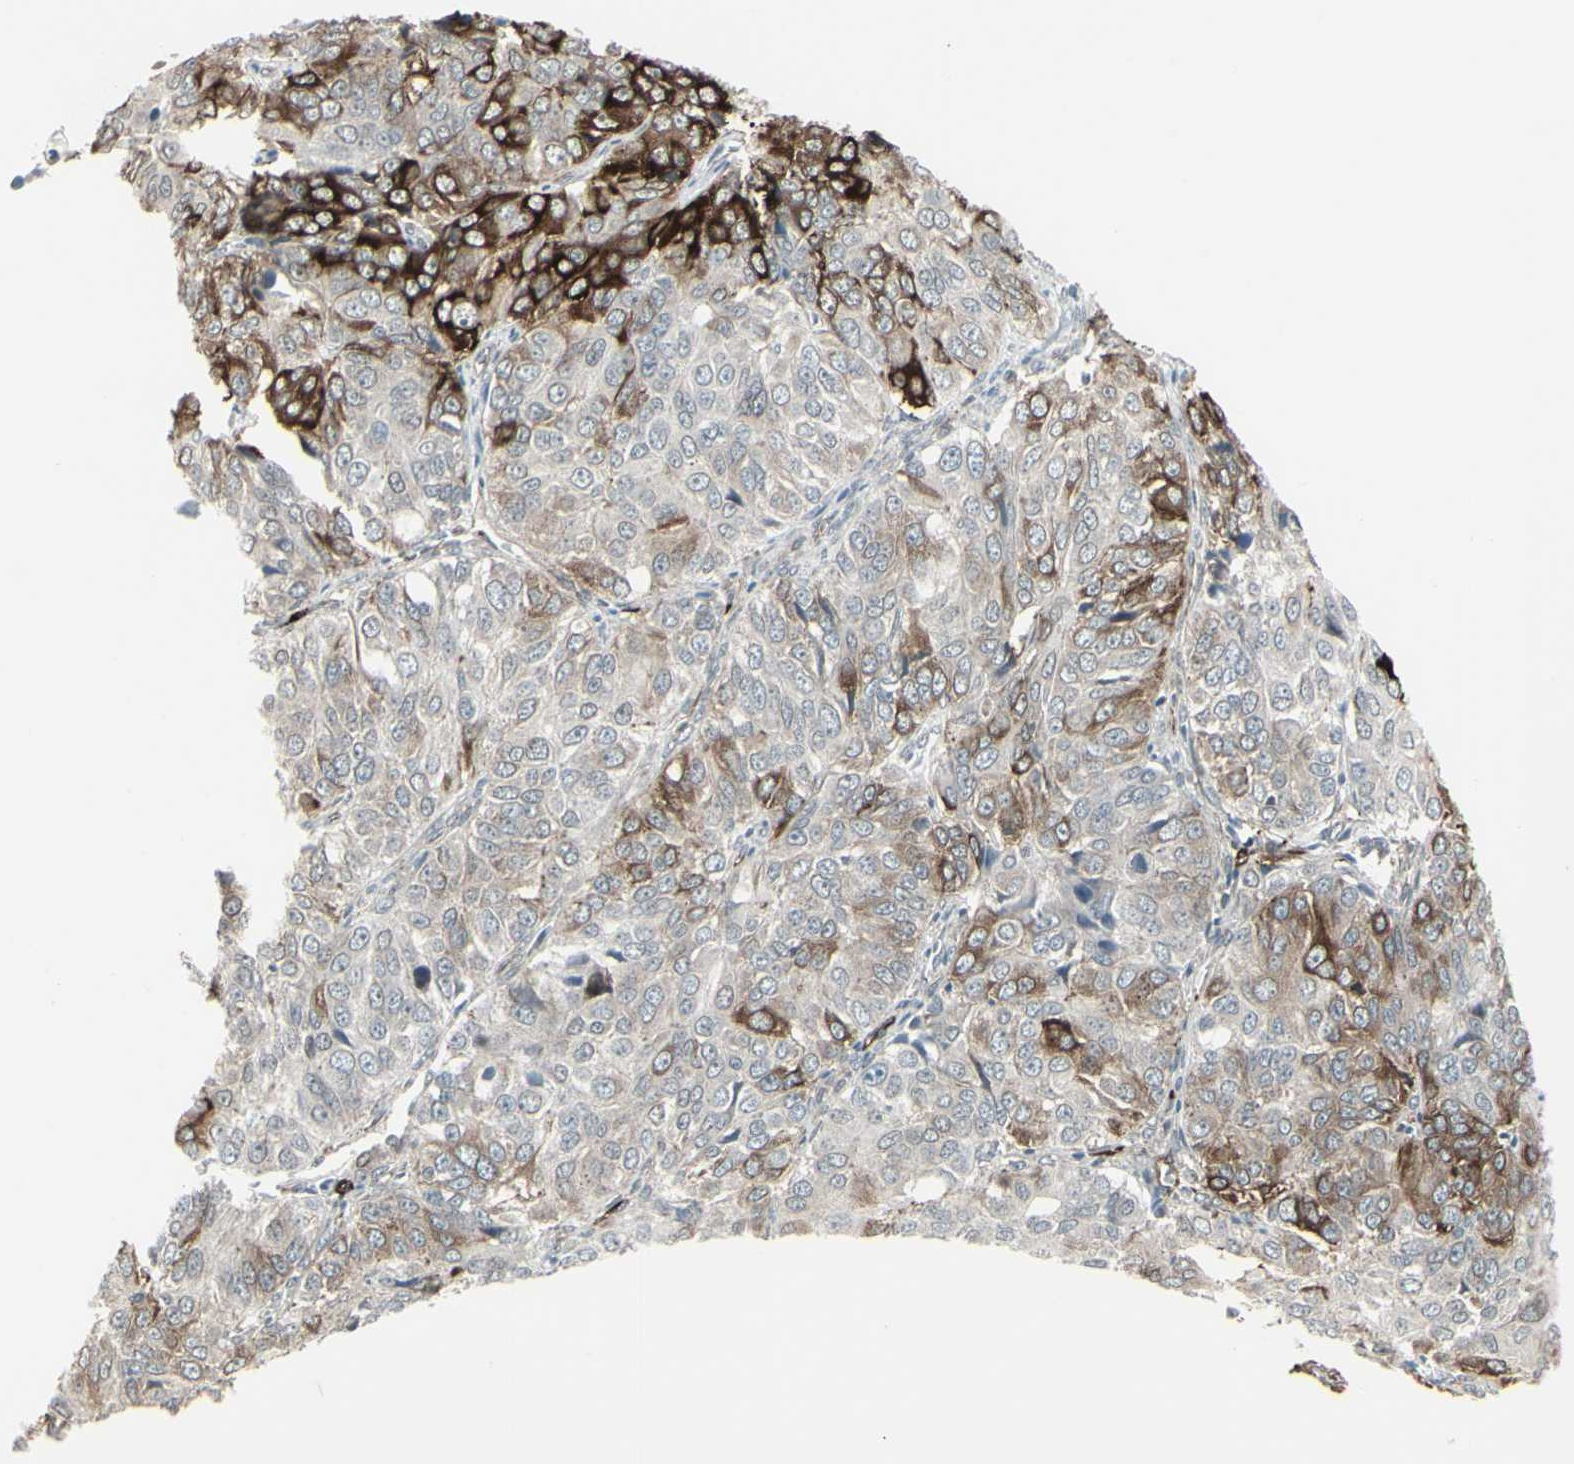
{"staining": {"intensity": "strong", "quantity": ">75%", "location": "cytoplasmic/membranous,nuclear"}, "tissue": "ovarian cancer", "cell_type": "Tumor cells", "image_type": "cancer", "snomed": [{"axis": "morphology", "description": "Carcinoma, endometroid"}, {"axis": "topography", "description": "Ovary"}], "caption": "DAB (3,3'-diaminobenzidine) immunohistochemical staining of human endometroid carcinoma (ovarian) displays strong cytoplasmic/membranous and nuclear protein positivity in approximately >75% of tumor cells.", "gene": "DTX3L", "patient": {"sex": "female", "age": 51}}